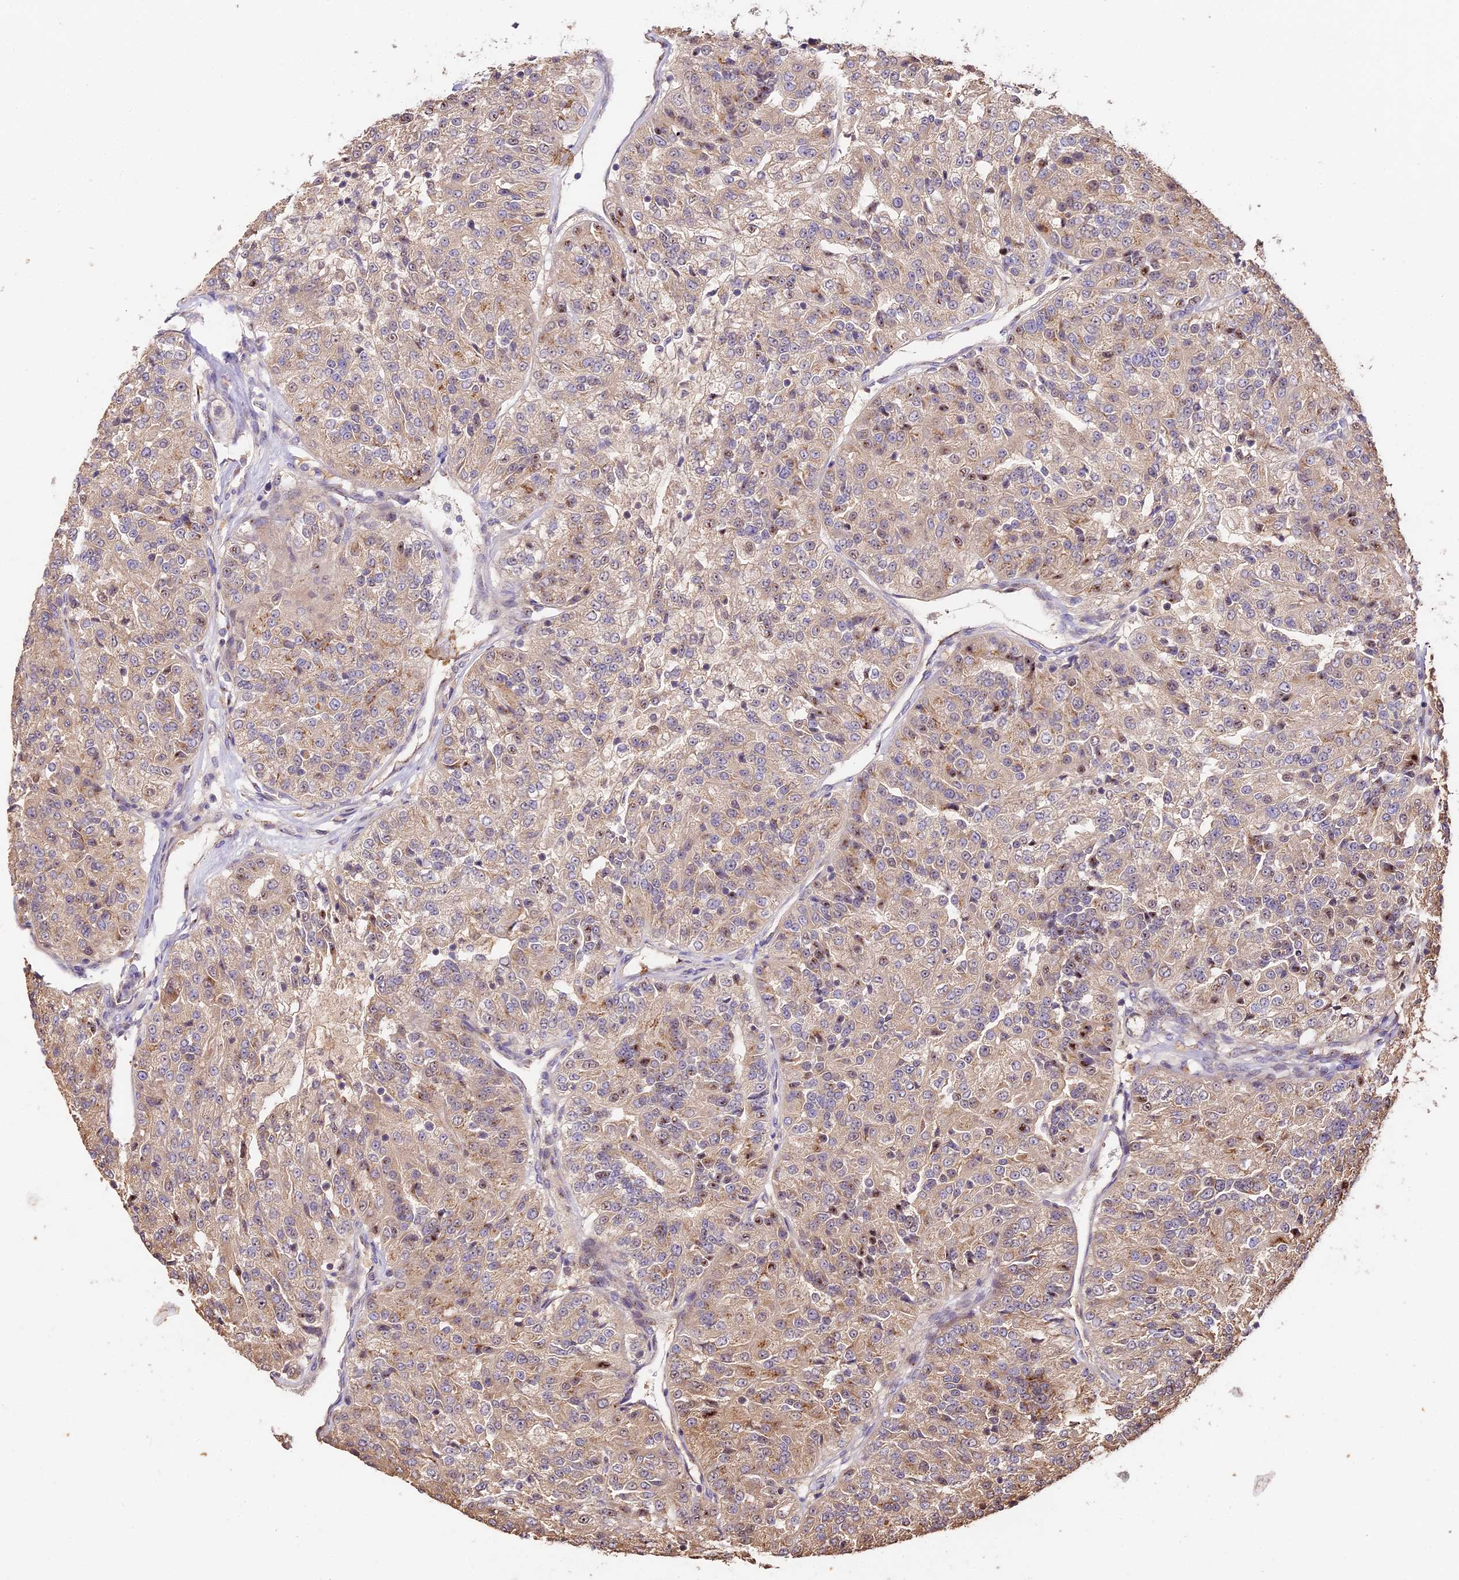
{"staining": {"intensity": "weak", "quantity": "<25%", "location": "cytoplasmic/membranous"}, "tissue": "renal cancer", "cell_type": "Tumor cells", "image_type": "cancer", "snomed": [{"axis": "morphology", "description": "Adenocarcinoma, NOS"}, {"axis": "topography", "description": "Kidney"}], "caption": "Adenocarcinoma (renal) stained for a protein using IHC exhibits no expression tumor cells.", "gene": "PPP1R37", "patient": {"sex": "female", "age": 63}}